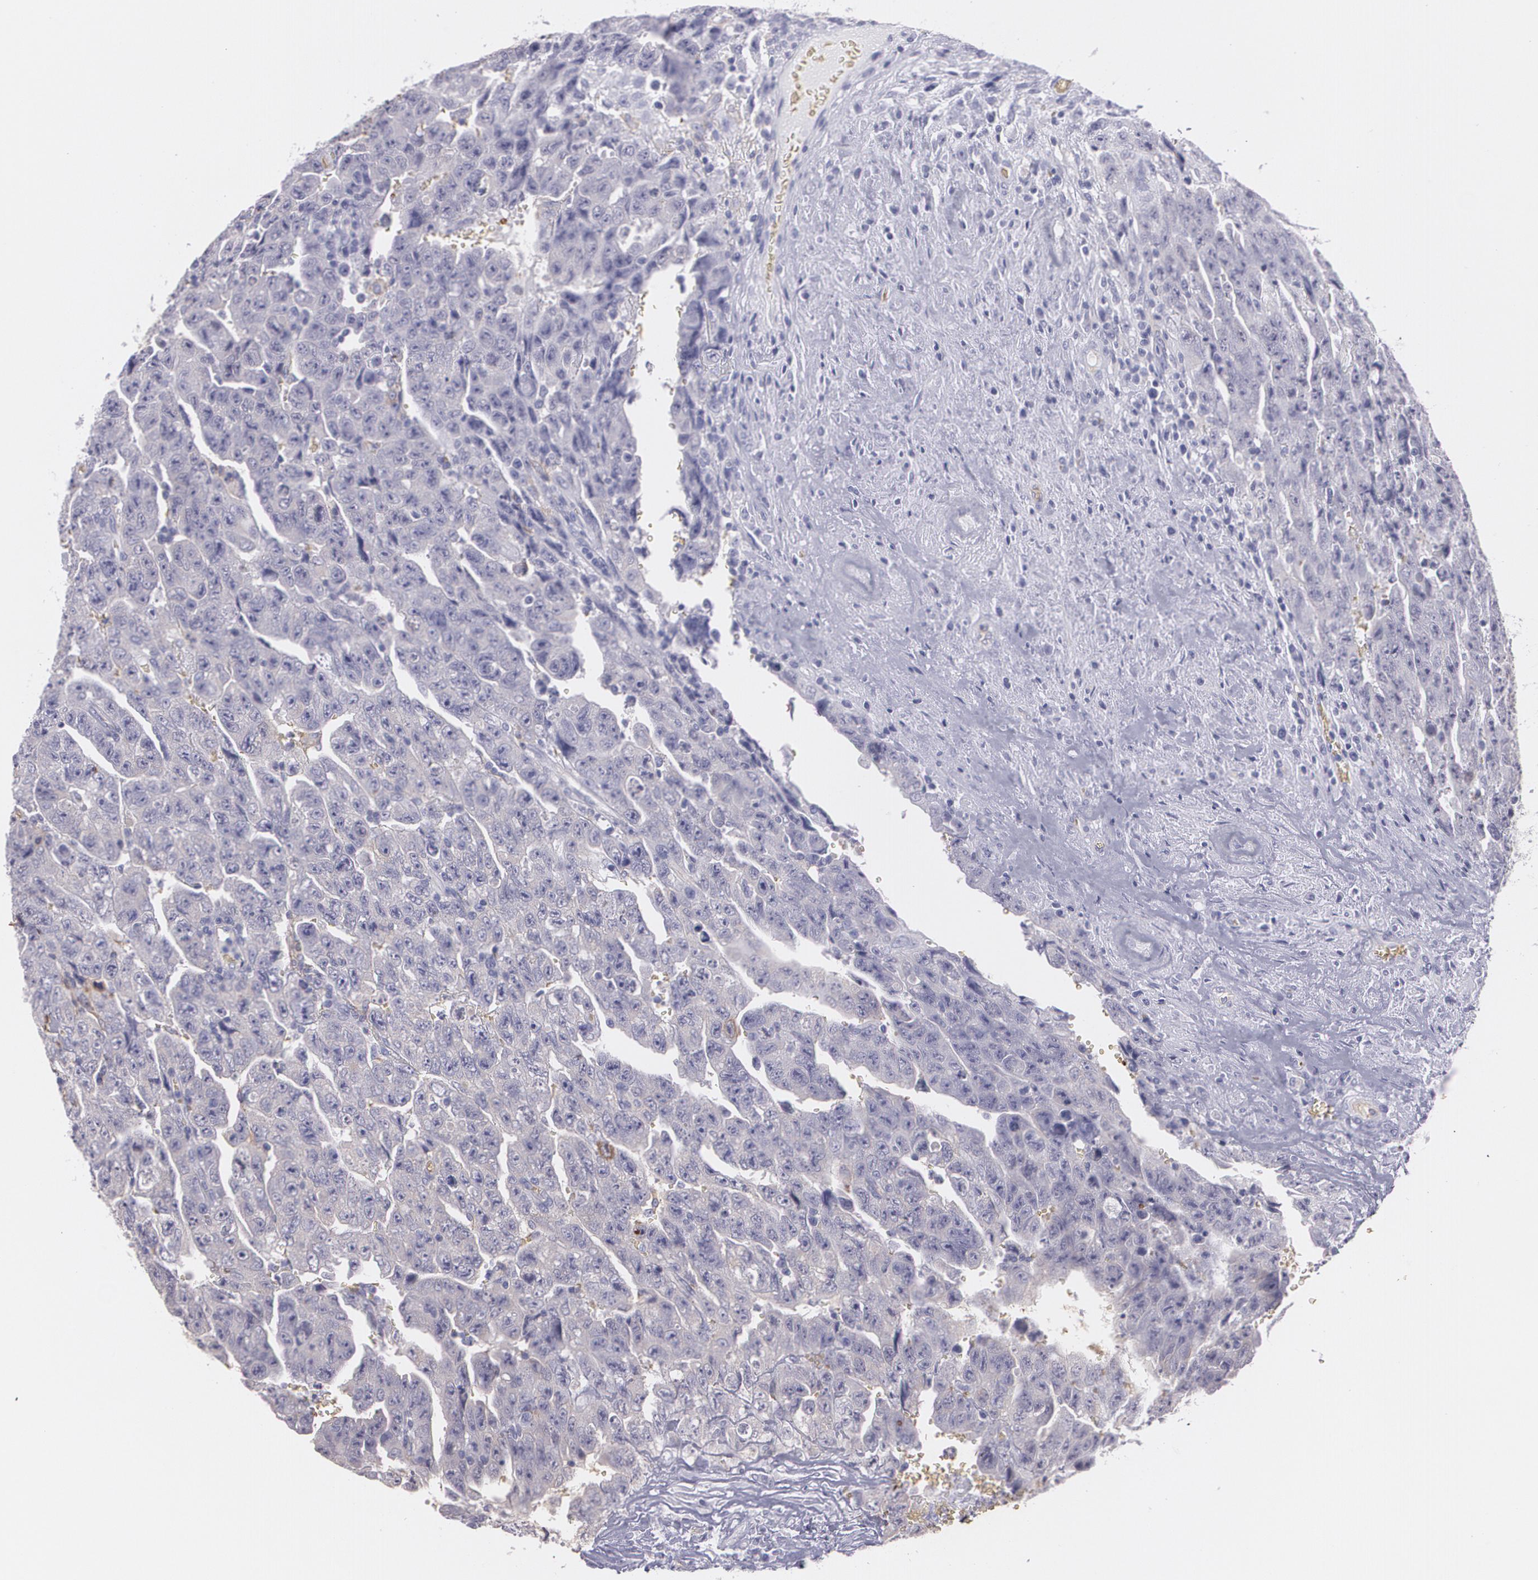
{"staining": {"intensity": "negative", "quantity": "none", "location": "none"}, "tissue": "testis cancer", "cell_type": "Tumor cells", "image_type": "cancer", "snomed": [{"axis": "morphology", "description": "Carcinoma, Embryonal, NOS"}, {"axis": "topography", "description": "Testis"}], "caption": "This is an IHC histopathology image of human testis cancer. There is no staining in tumor cells.", "gene": "ACE", "patient": {"sex": "male", "age": 28}}